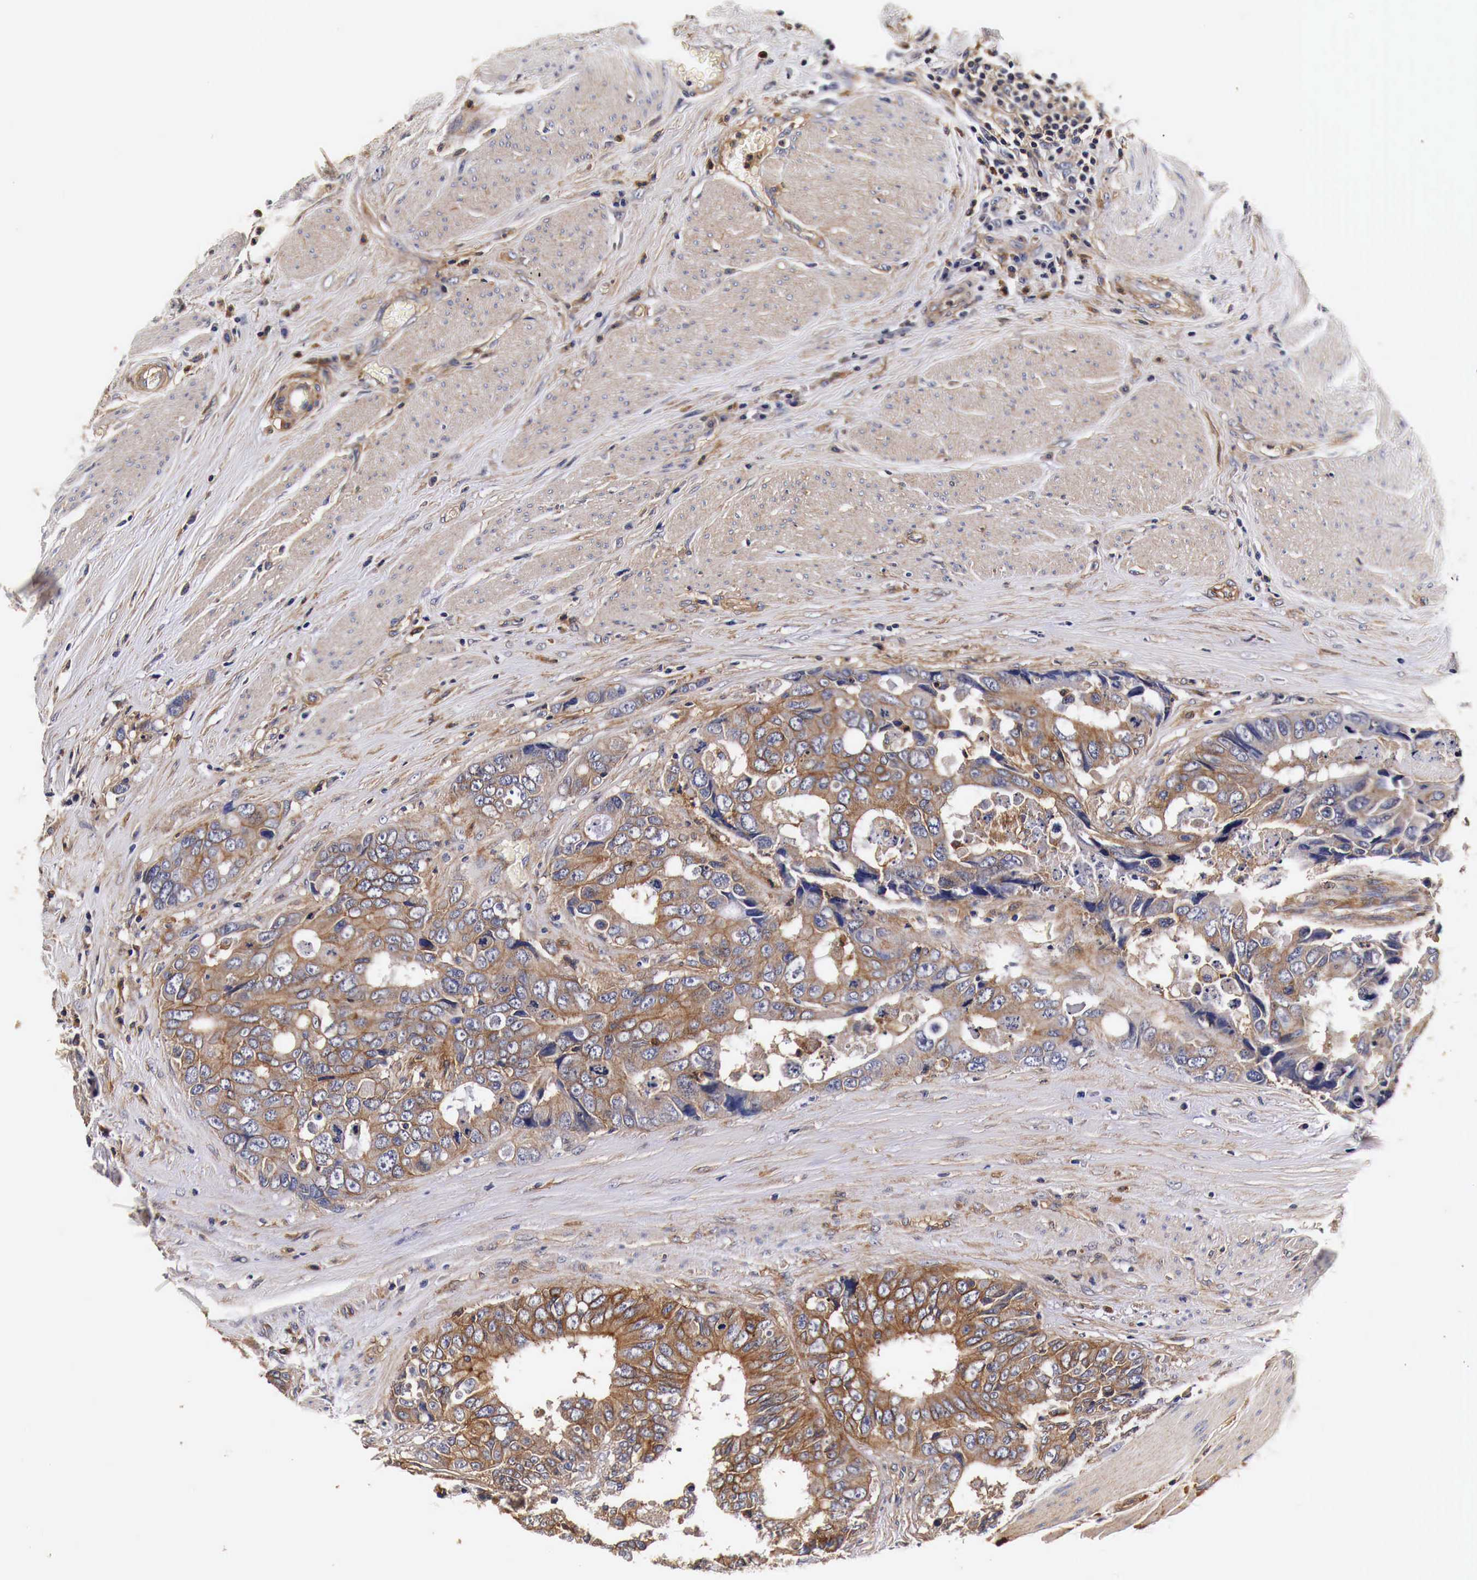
{"staining": {"intensity": "moderate", "quantity": ">75%", "location": "cytoplasmic/membranous"}, "tissue": "colorectal cancer", "cell_type": "Tumor cells", "image_type": "cancer", "snomed": [{"axis": "morphology", "description": "Adenocarcinoma, NOS"}, {"axis": "topography", "description": "Rectum"}], "caption": "High-power microscopy captured an immunohistochemistry (IHC) micrograph of colorectal cancer, revealing moderate cytoplasmic/membranous expression in about >75% of tumor cells.", "gene": "RP2", "patient": {"sex": "female", "age": 67}}